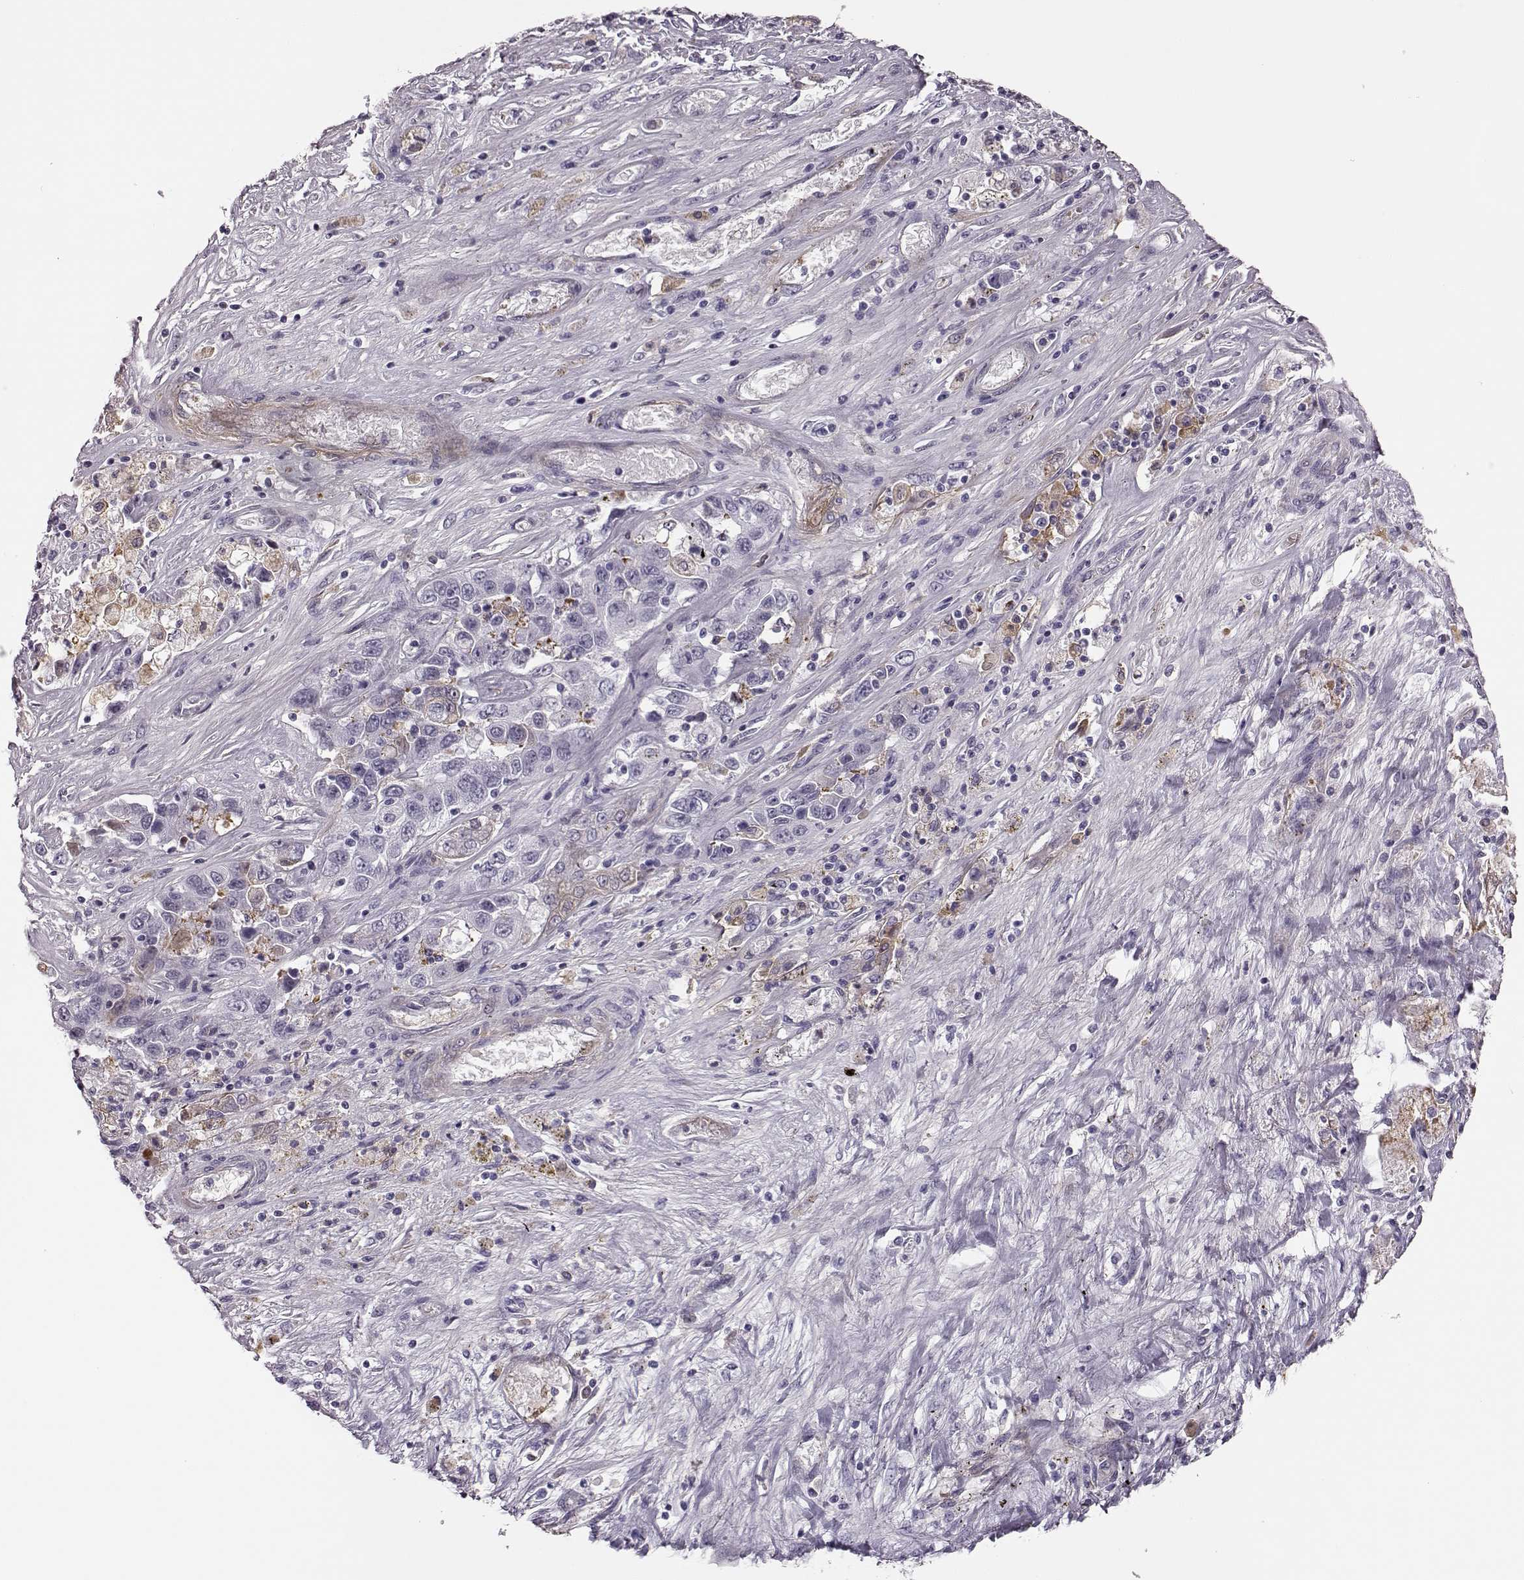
{"staining": {"intensity": "negative", "quantity": "none", "location": "none"}, "tissue": "liver cancer", "cell_type": "Tumor cells", "image_type": "cancer", "snomed": [{"axis": "morphology", "description": "Cholangiocarcinoma"}, {"axis": "topography", "description": "Liver"}], "caption": "Immunohistochemistry of cholangiocarcinoma (liver) displays no staining in tumor cells.", "gene": "TRIM69", "patient": {"sex": "female", "age": 52}}